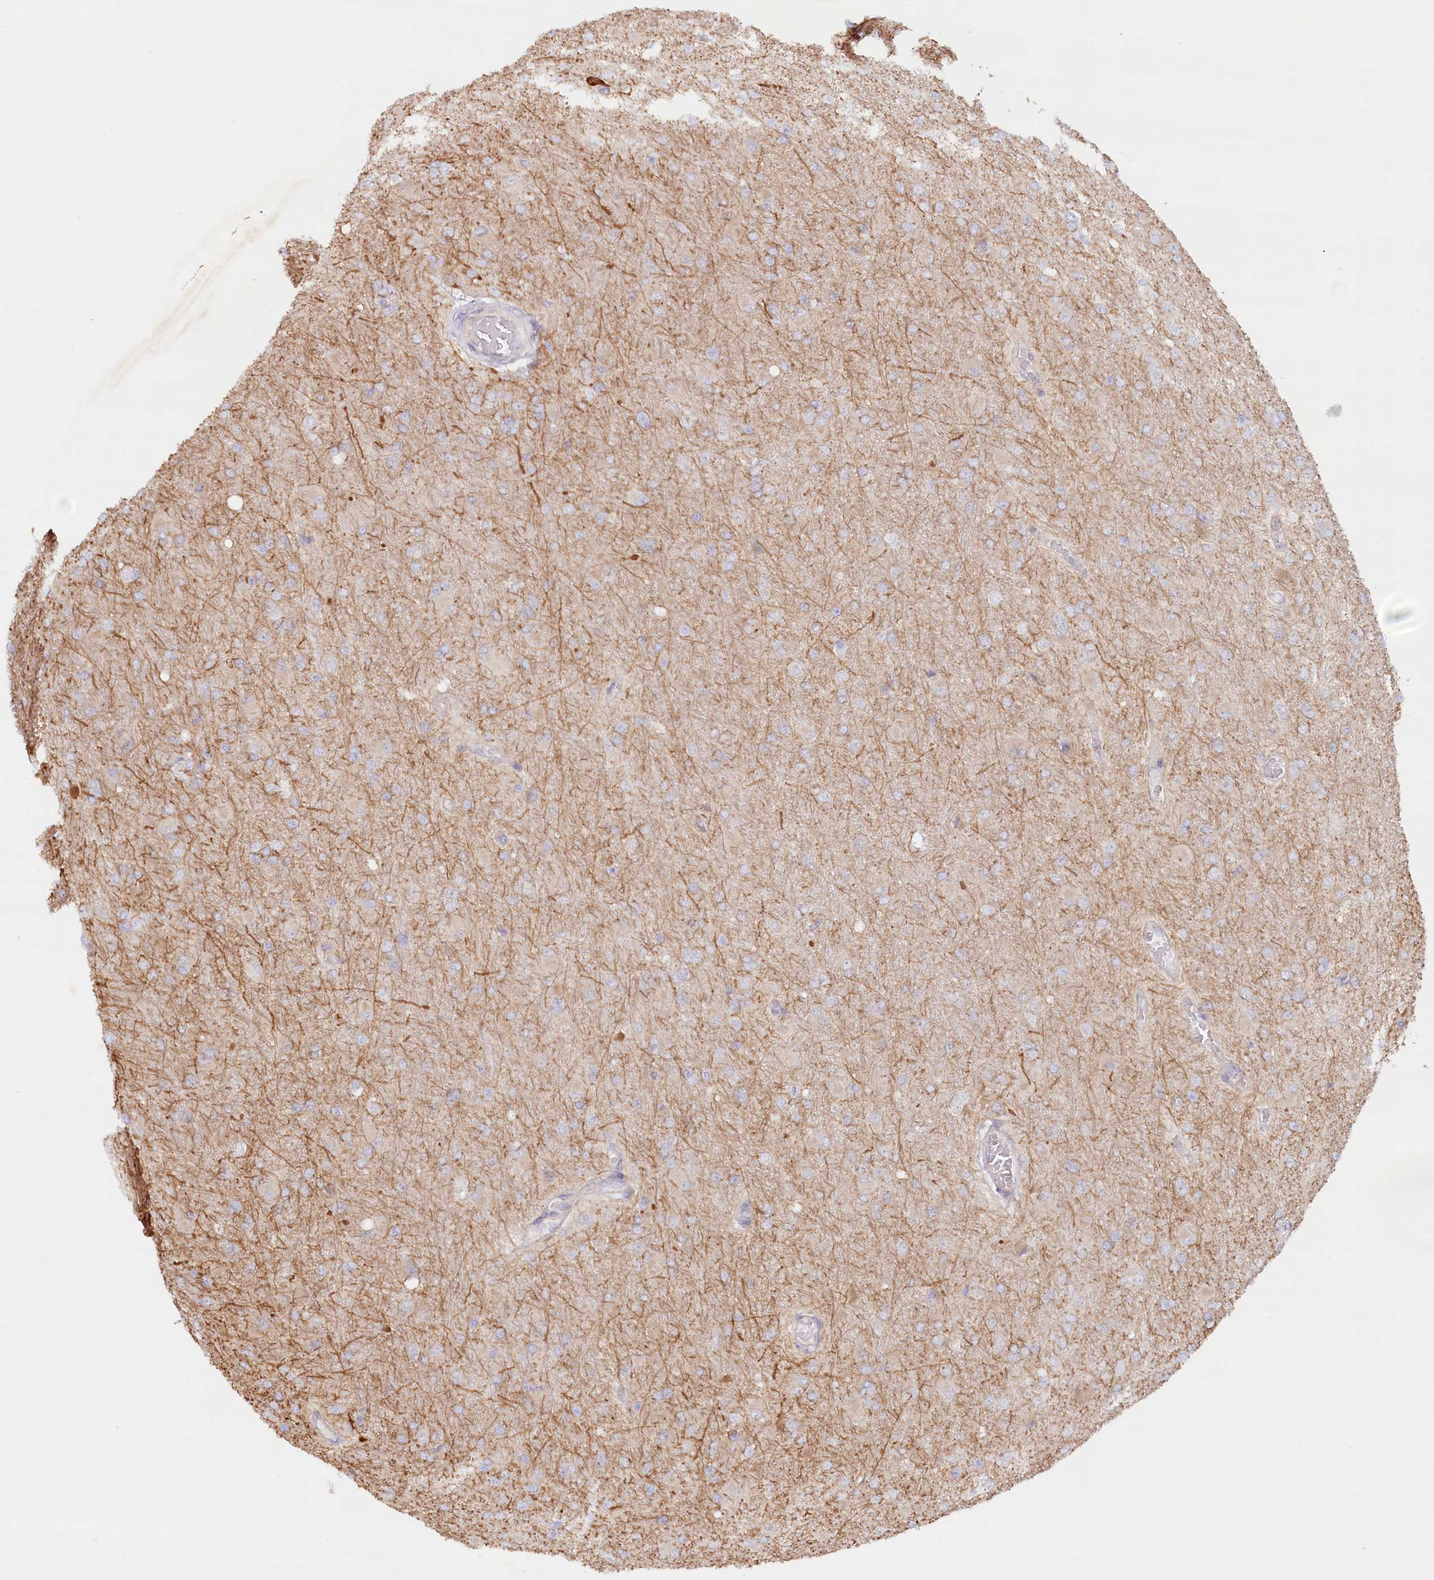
{"staining": {"intensity": "negative", "quantity": "none", "location": "none"}, "tissue": "glioma", "cell_type": "Tumor cells", "image_type": "cancer", "snomed": [{"axis": "morphology", "description": "Glioma, malignant, High grade"}, {"axis": "topography", "description": "Cerebral cortex"}], "caption": "High power microscopy photomicrograph of an IHC photomicrograph of glioma, revealing no significant positivity in tumor cells.", "gene": "TNIP1", "patient": {"sex": "female", "age": 36}}